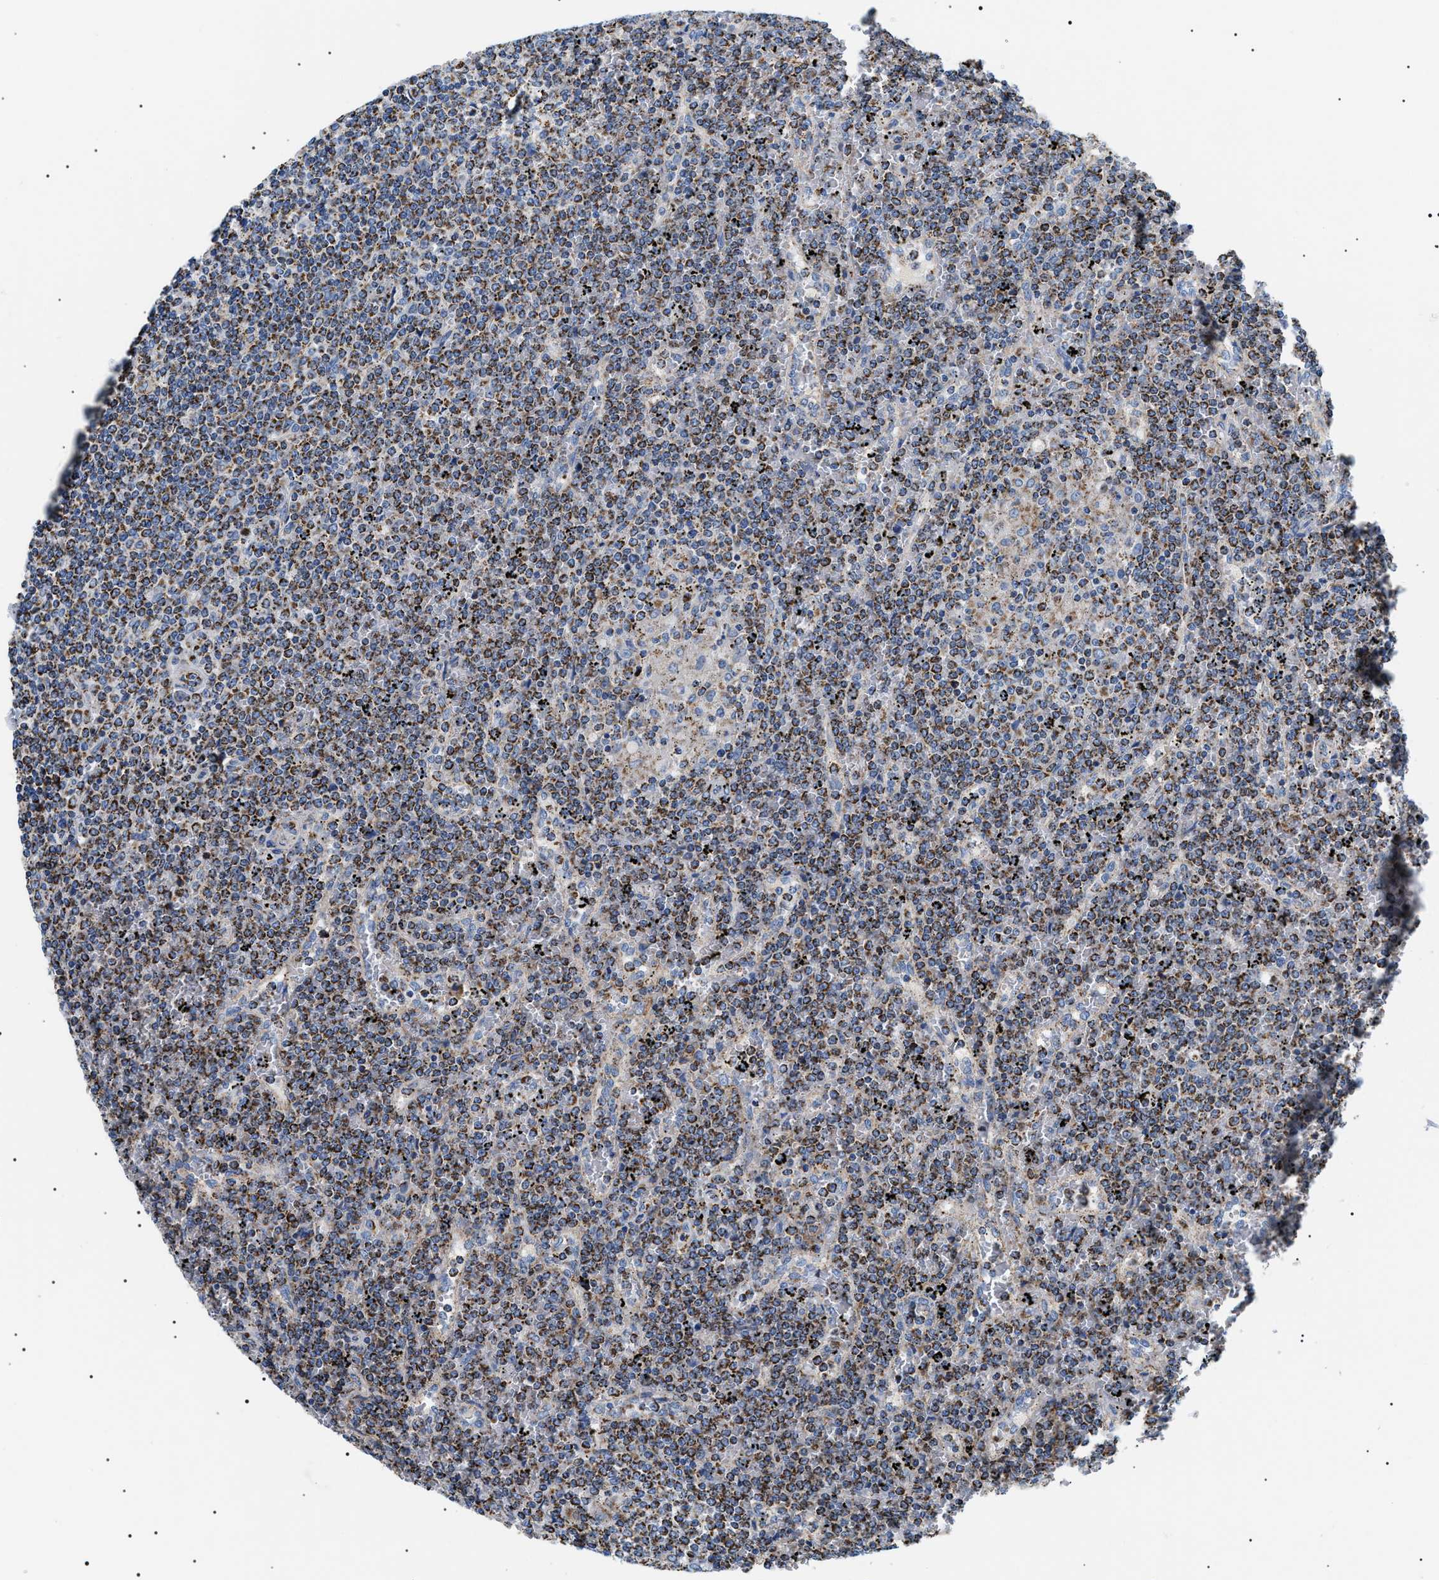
{"staining": {"intensity": "strong", "quantity": "25%-75%", "location": "cytoplasmic/membranous"}, "tissue": "lymphoma", "cell_type": "Tumor cells", "image_type": "cancer", "snomed": [{"axis": "morphology", "description": "Malignant lymphoma, non-Hodgkin's type, Low grade"}, {"axis": "topography", "description": "Spleen"}], "caption": "Human low-grade malignant lymphoma, non-Hodgkin's type stained for a protein (brown) displays strong cytoplasmic/membranous positive expression in about 25%-75% of tumor cells.", "gene": "OXSM", "patient": {"sex": "female", "age": 19}}